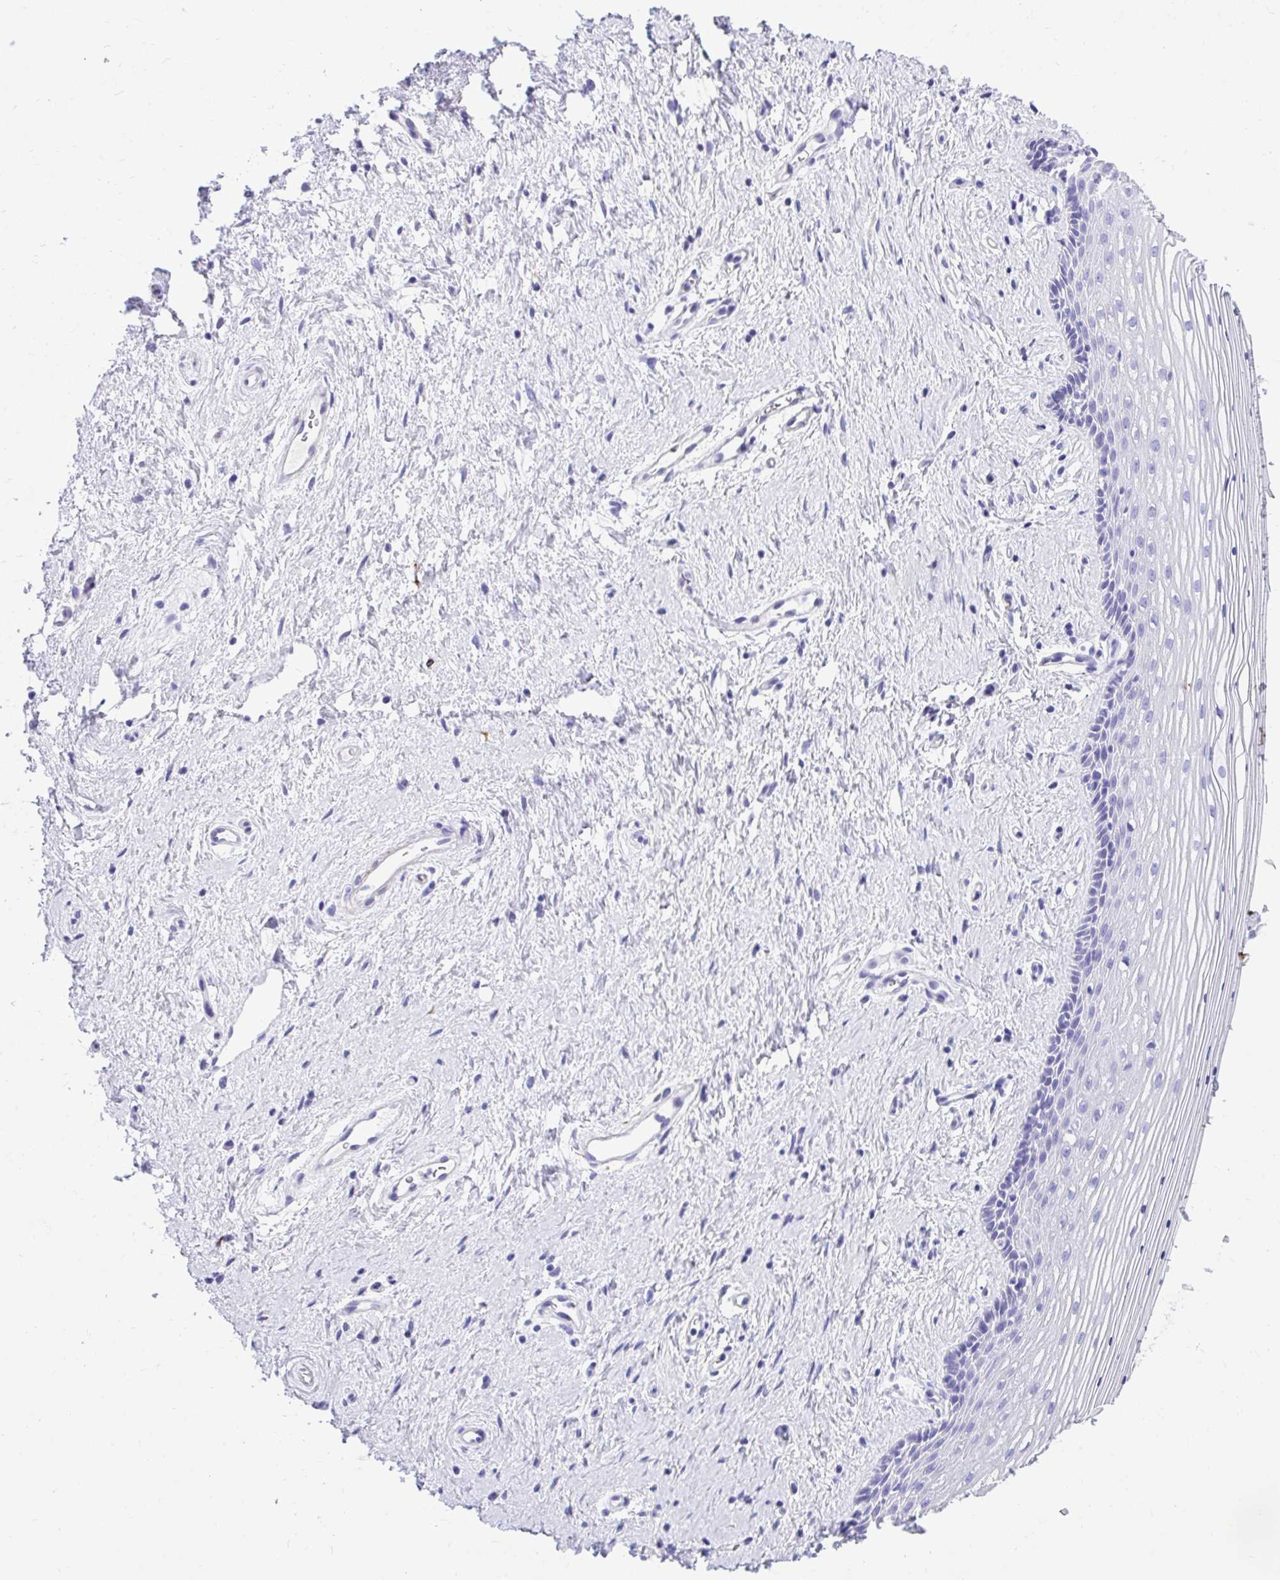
{"staining": {"intensity": "negative", "quantity": "none", "location": "none"}, "tissue": "vagina", "cell_type": "Squamous epithelial cells", "image_type": "normal", "snomed": [{"axis": "morphology", "description": "Normal tissue, NOS"}, {"axis": "topography", "description": "Vagina"}], "caption": "Human vagina stained for a protein using IHC shows no expression in squamous epithelial cells.", "gene": "KCNN4", "patient": {"sex": "female", "age": 42}}